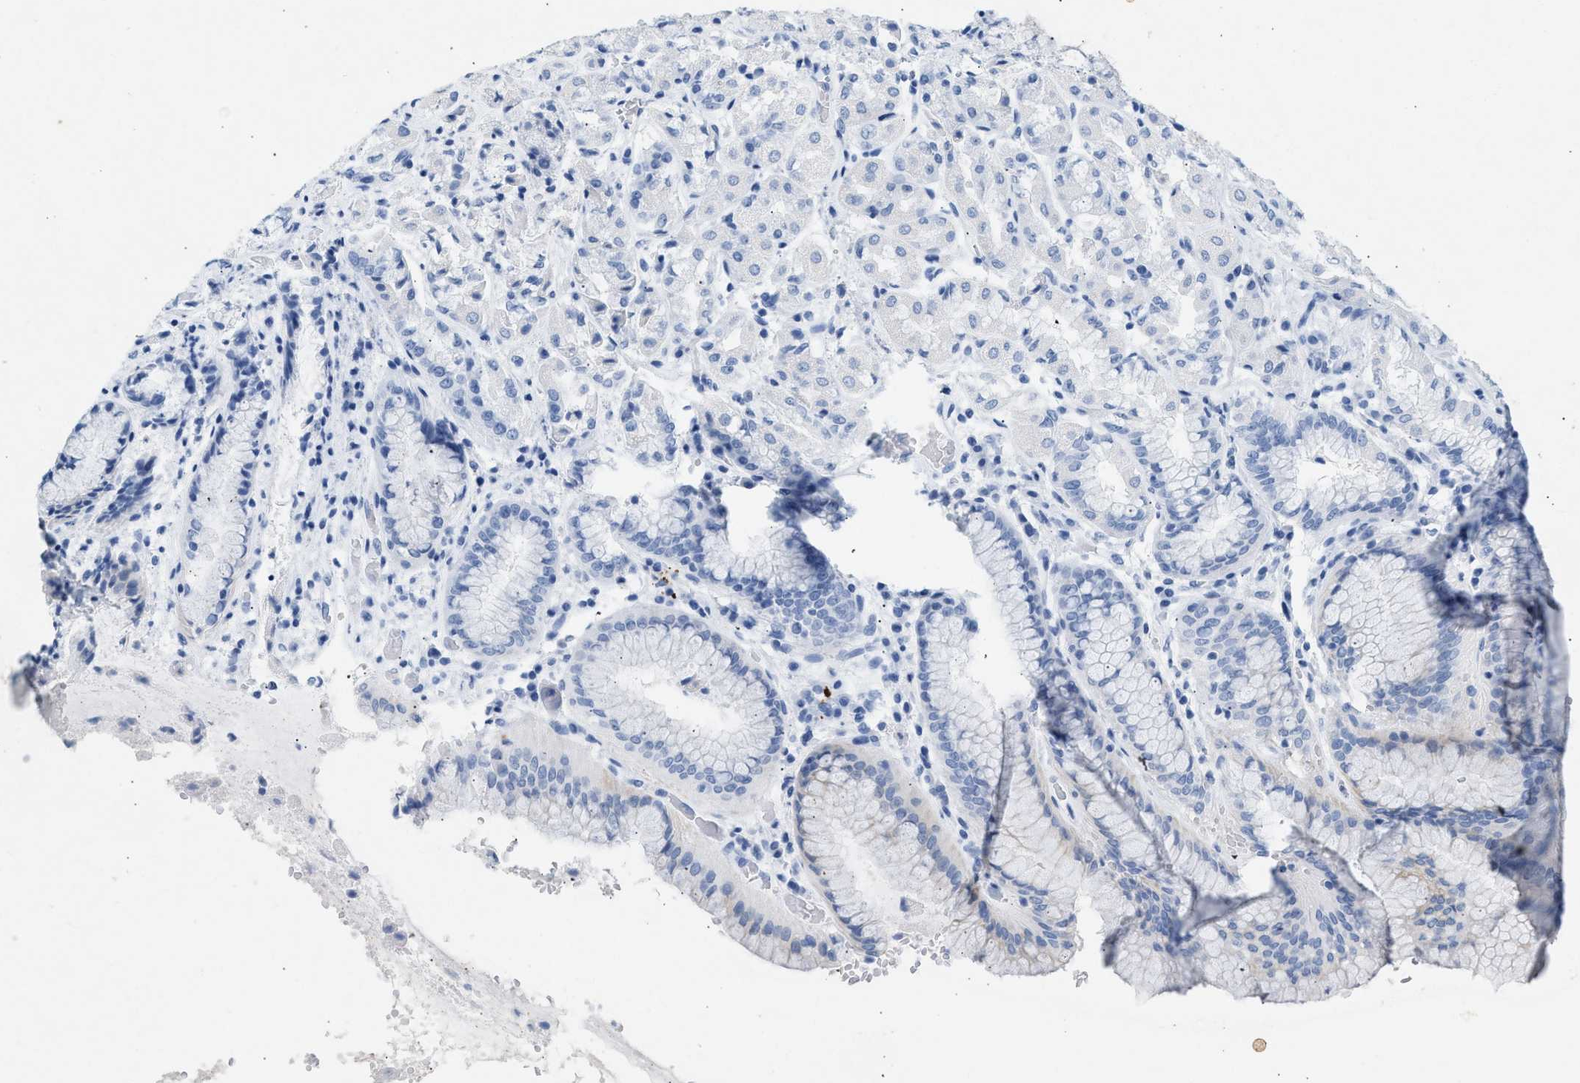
{"staining": {"intensity": "negative", "quantity": "none", "location": "none"}, "tissue": "stomach", "cell_type": "Glandular cells", "image_type": "normal", "snomed": [{"axis": "morphology", "description": "Normal tissue, NOS"}, {"axis": "topography", "description": "Stomach"}, {"axis": "topography", "description": "Stomach, lower"}], "caption": "The immunohistochemistry micrograph has no significant positivity in glandular cells of stomach.", "gene": "HHATL", "patient": {"sex": "female", "age": 56}}